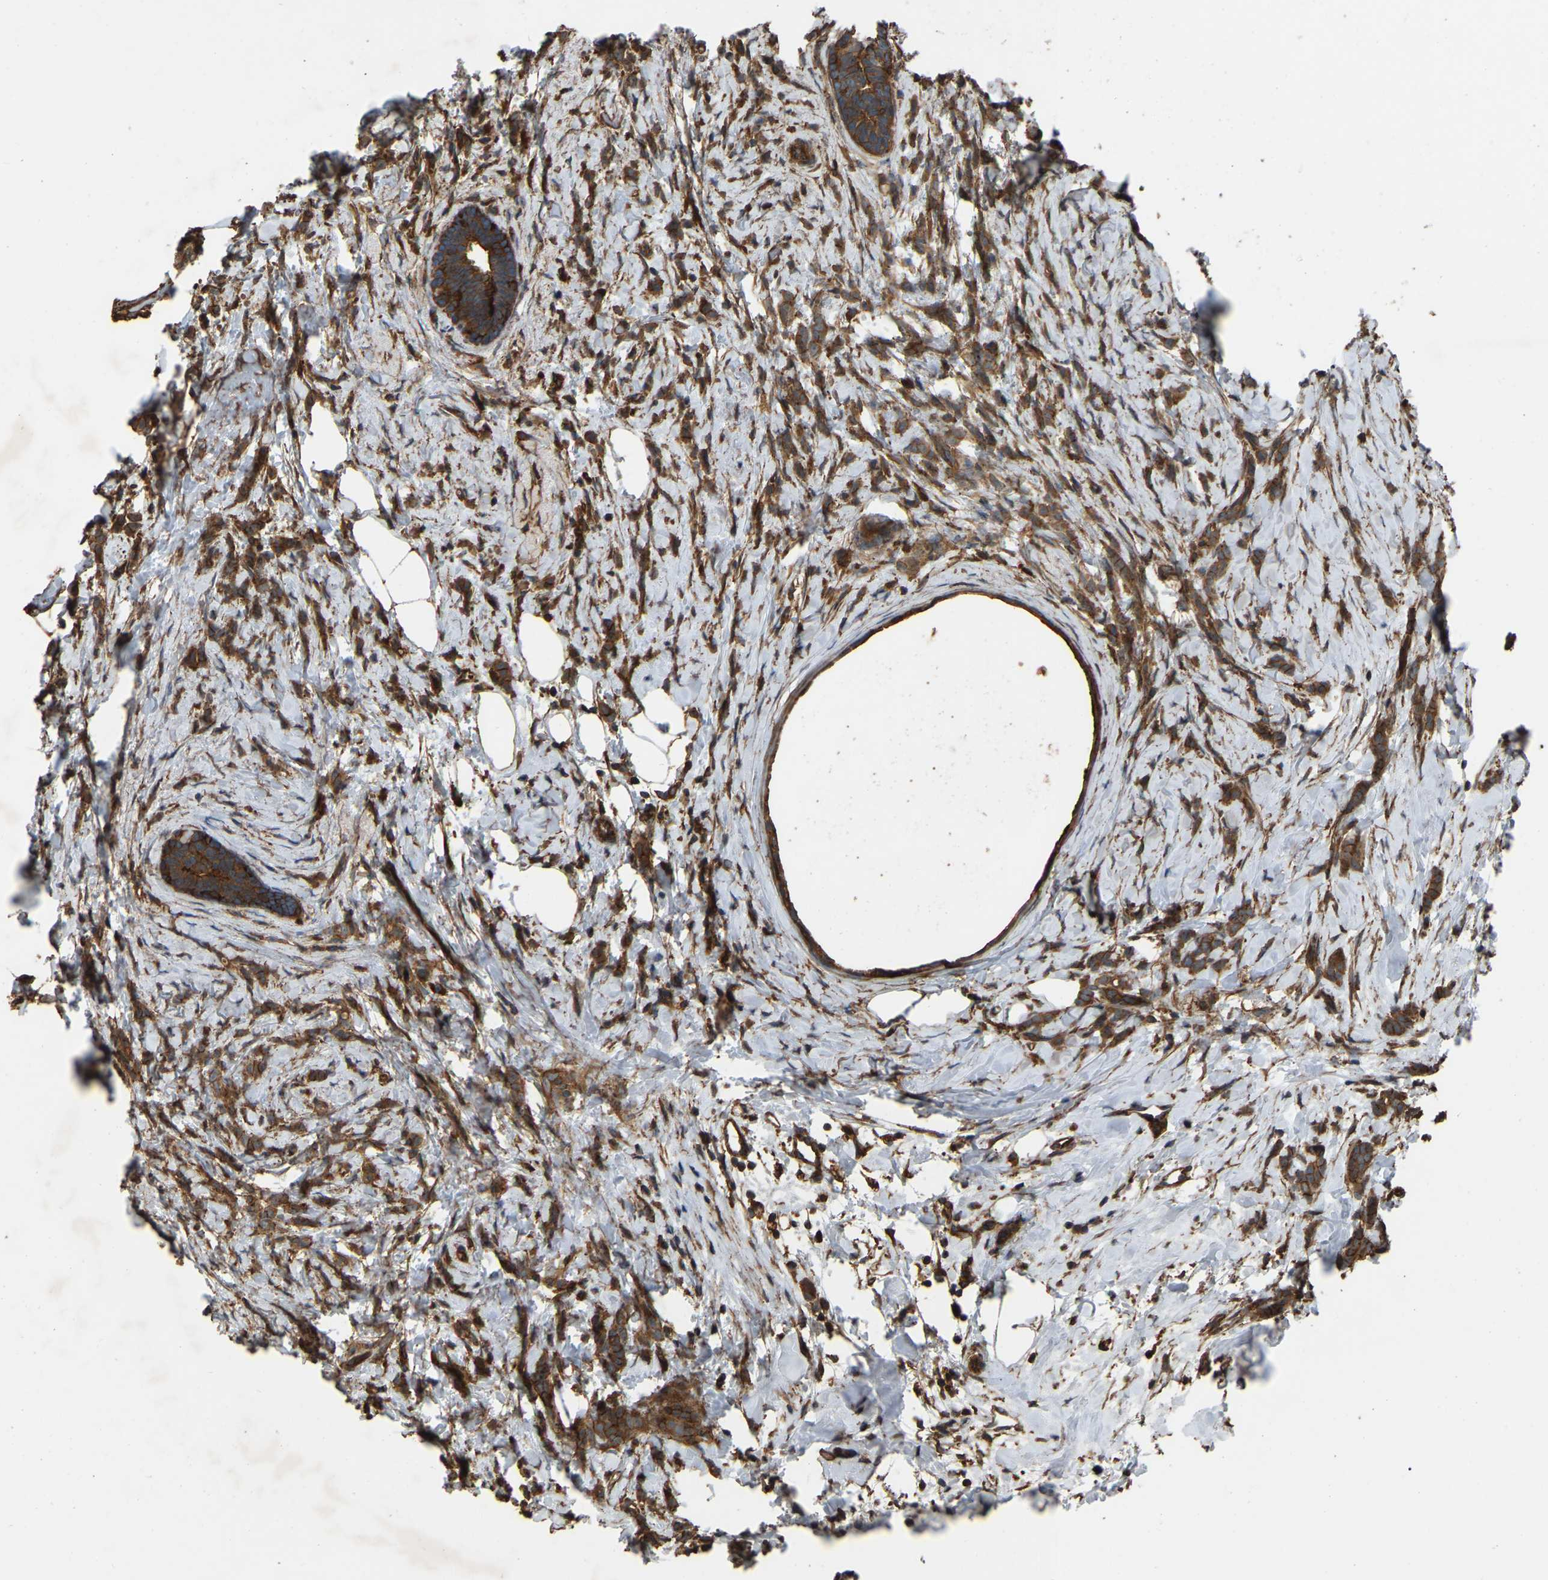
{"staining": {"intensity": "strong", "quantity": ">75%", "location": "cytoplasmic/membranous"}, "tissue": "breast cancer", "cell_type": "Tumor cells", "image_type": "cancer", "snomed": [{"axis": "morphology", "description": "Lobular carcinoma, in situ"}, {"axis": "morphology", "description": "Lobular carcinoma"}, {"axis": "topography", "description": "Breast"}], "caption": "Immunohistochemical staining of breast cancer demonstrates high levels of strong cytoplasmic/membranous protein positivity in approximately >75% of tumor cells.", "gene": "SAMD9L", "patient": {"sex": "female", "age": 41}}